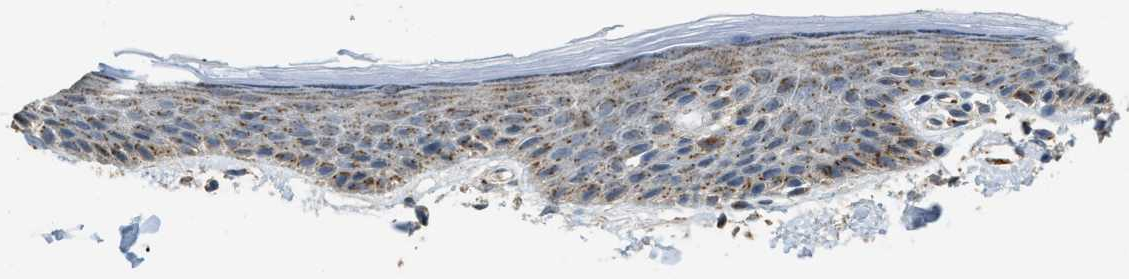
{"staining": {"intensity": "moderate", "quantity": ">75%", "location": "cytoplasmic/membranous"}, "tissue": "skin", "cell_type": "Epidermal cells", "image_type": "normal", "snomed": [{"axis": "morphology", "description": "Normal tissue, NOS"}, {"axis": "topography", "description": "Vulva"}], "caption": "Immunohistochemistry (IHC) (DAB (3,3'-diaminobenzidine)) staining of unremarkable skin displays moderate cytoplasmic/membranous protein staining in about >75% of epidermal cells. Nuclei are stained in blue.", "gene": "IPO7", "patient": {"sex": "female", "age": 54}}